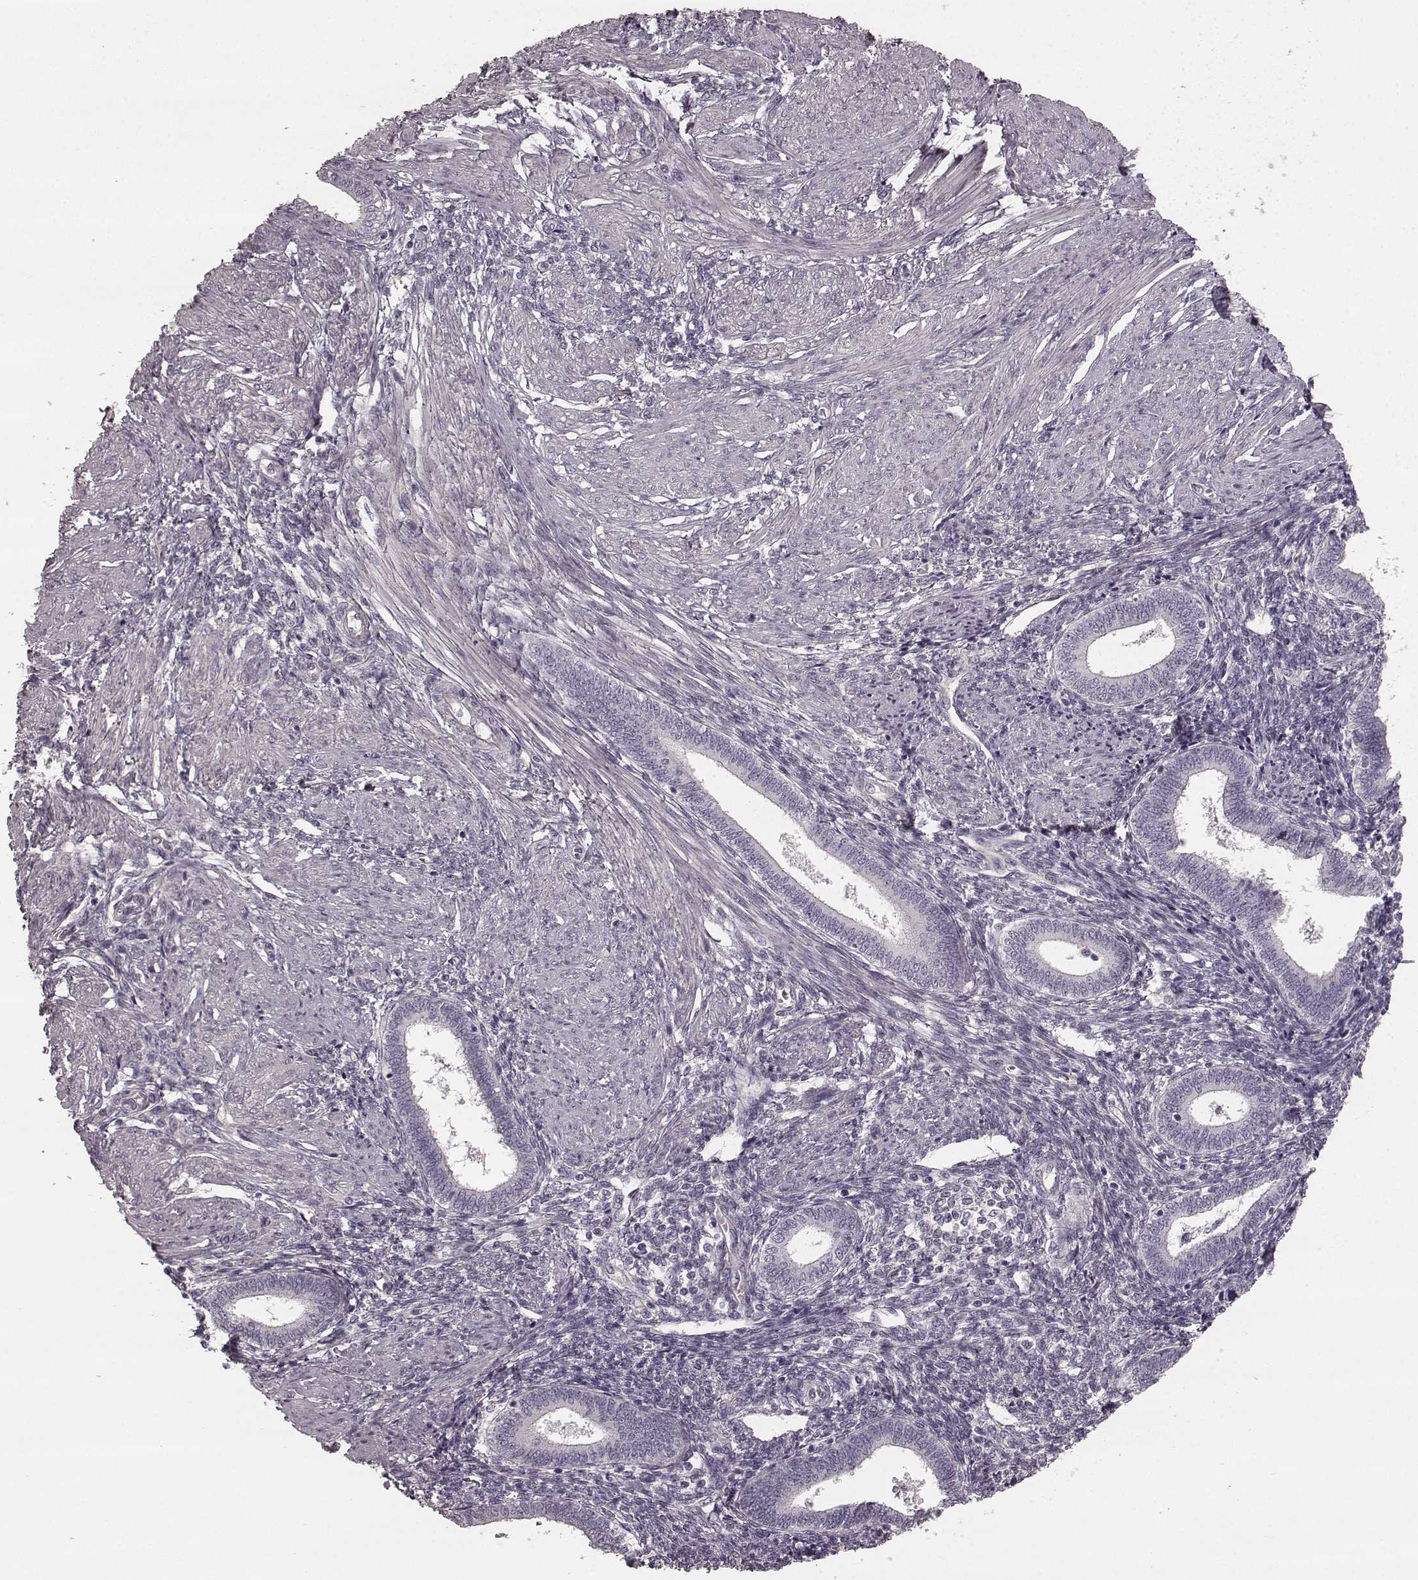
{"staining": {"intensity": "negative", "quantity": "none", "location": "none"}, "tissue": "endometrium", "cell_type": "Cells in endometrial stroma", "image_type": "normal", "snomed": [{"axis": "morphology", "description": "Normal tissue, NOS"}, {"axis": "topography", "description": "Endometrium"}], "caption": "Cells in endometrial stroma are negative for brown protein staining in normal endometrium. Nuclei are stained in blue.", "gene": "PRKCE", "patient": {"sex": "female", "age": 42}}